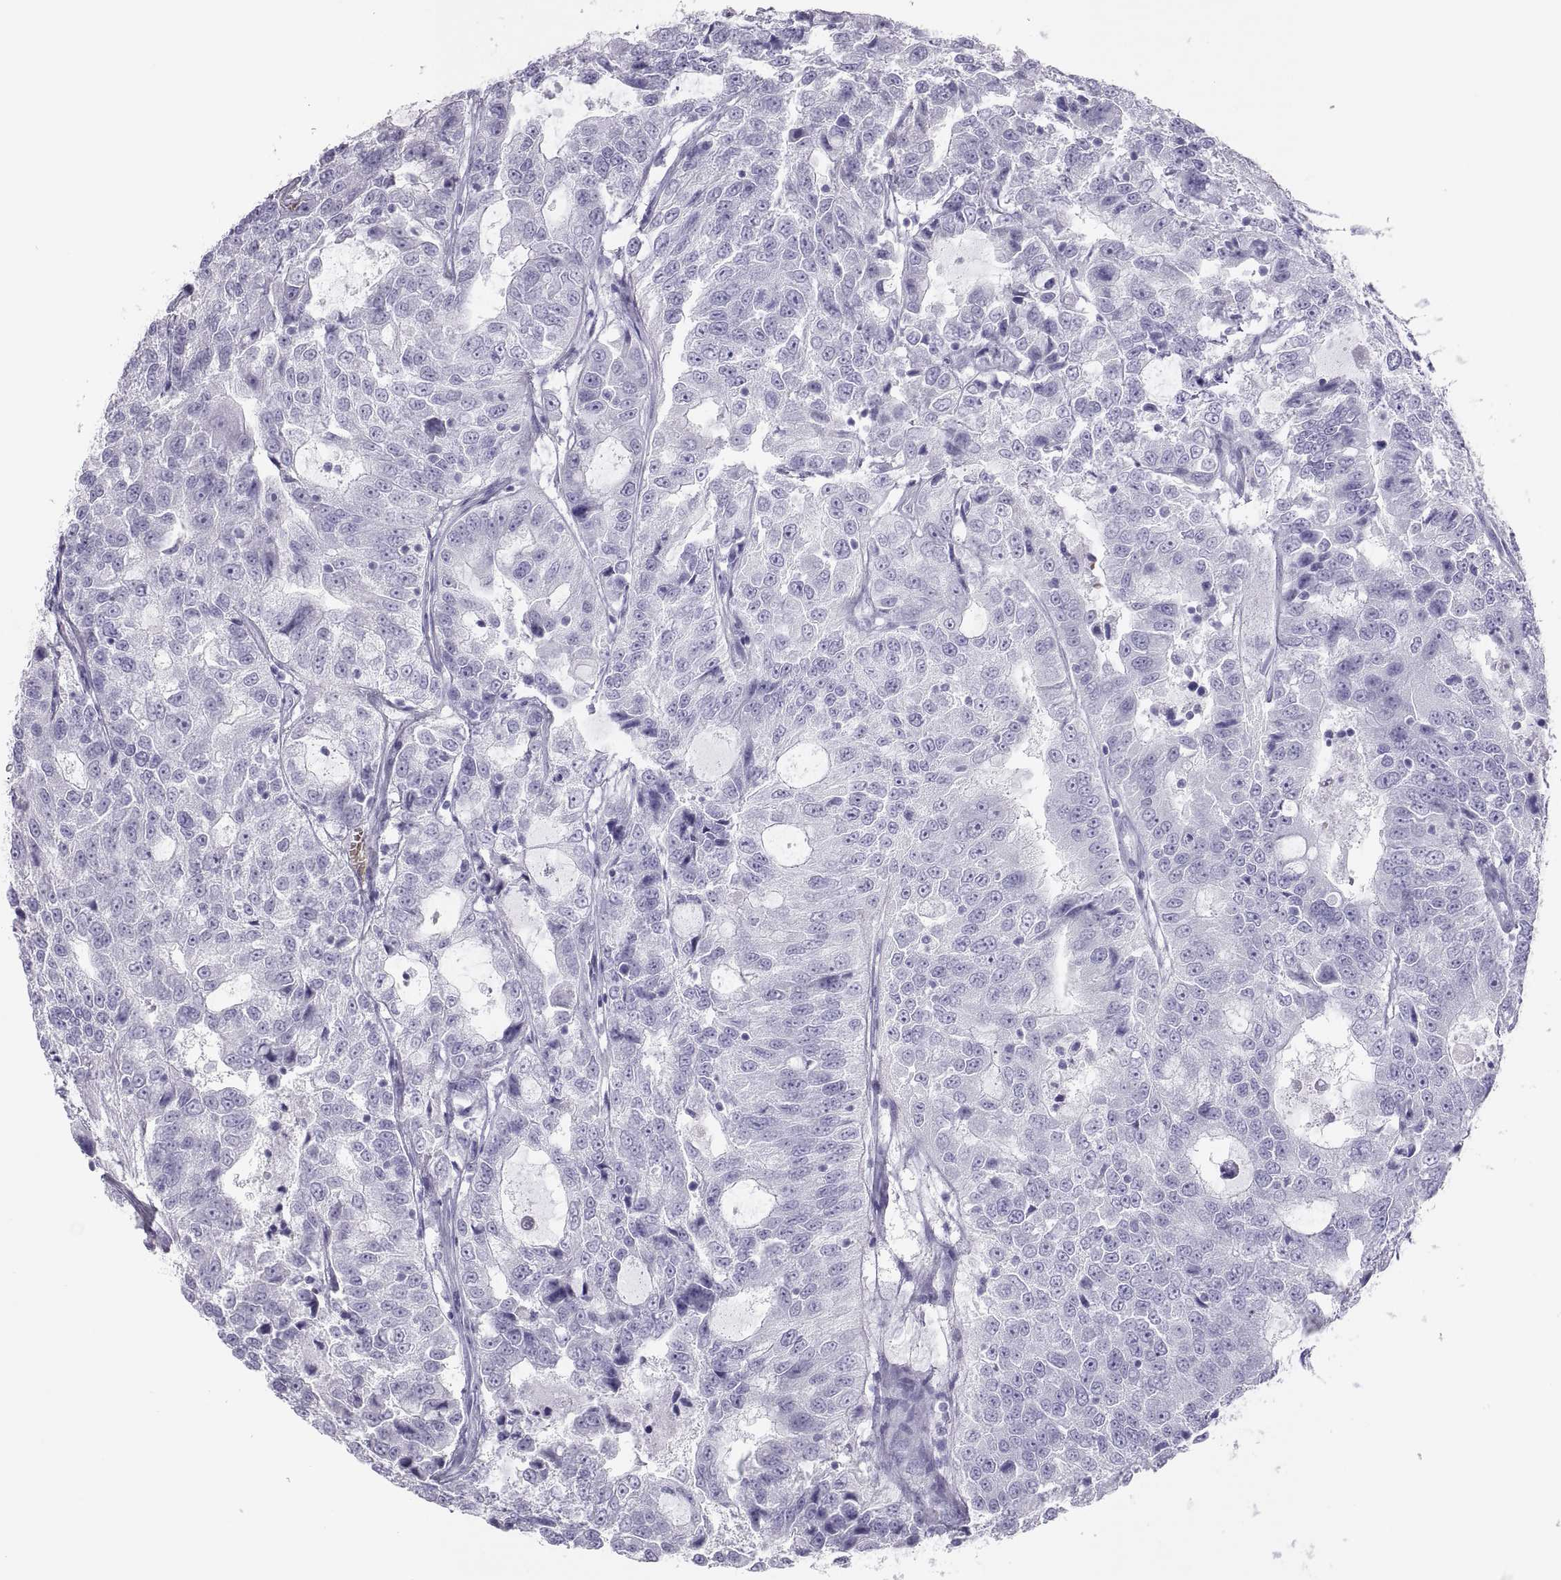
{"staining": {"intensity": "negative", "quantity": "none", "location": "none"}, "tissue": "urothelial cancer", "cell_type": "Tumor cells", "image_type": "cancer", "snomed": [{"axis": "morphology", "description": "Urothelial carcinoma, NOS"}, {"axis": "morphology", "description": "Urothelial carcinoma, High grade"}, {"axis": "topography", "description": "Urinary bladder"}], "caption": "Tumor cells are negative for brown protein staining in urothelial cancer.", "gene": "SEMG1", "patient": {"sex": "female", "age": 73}}